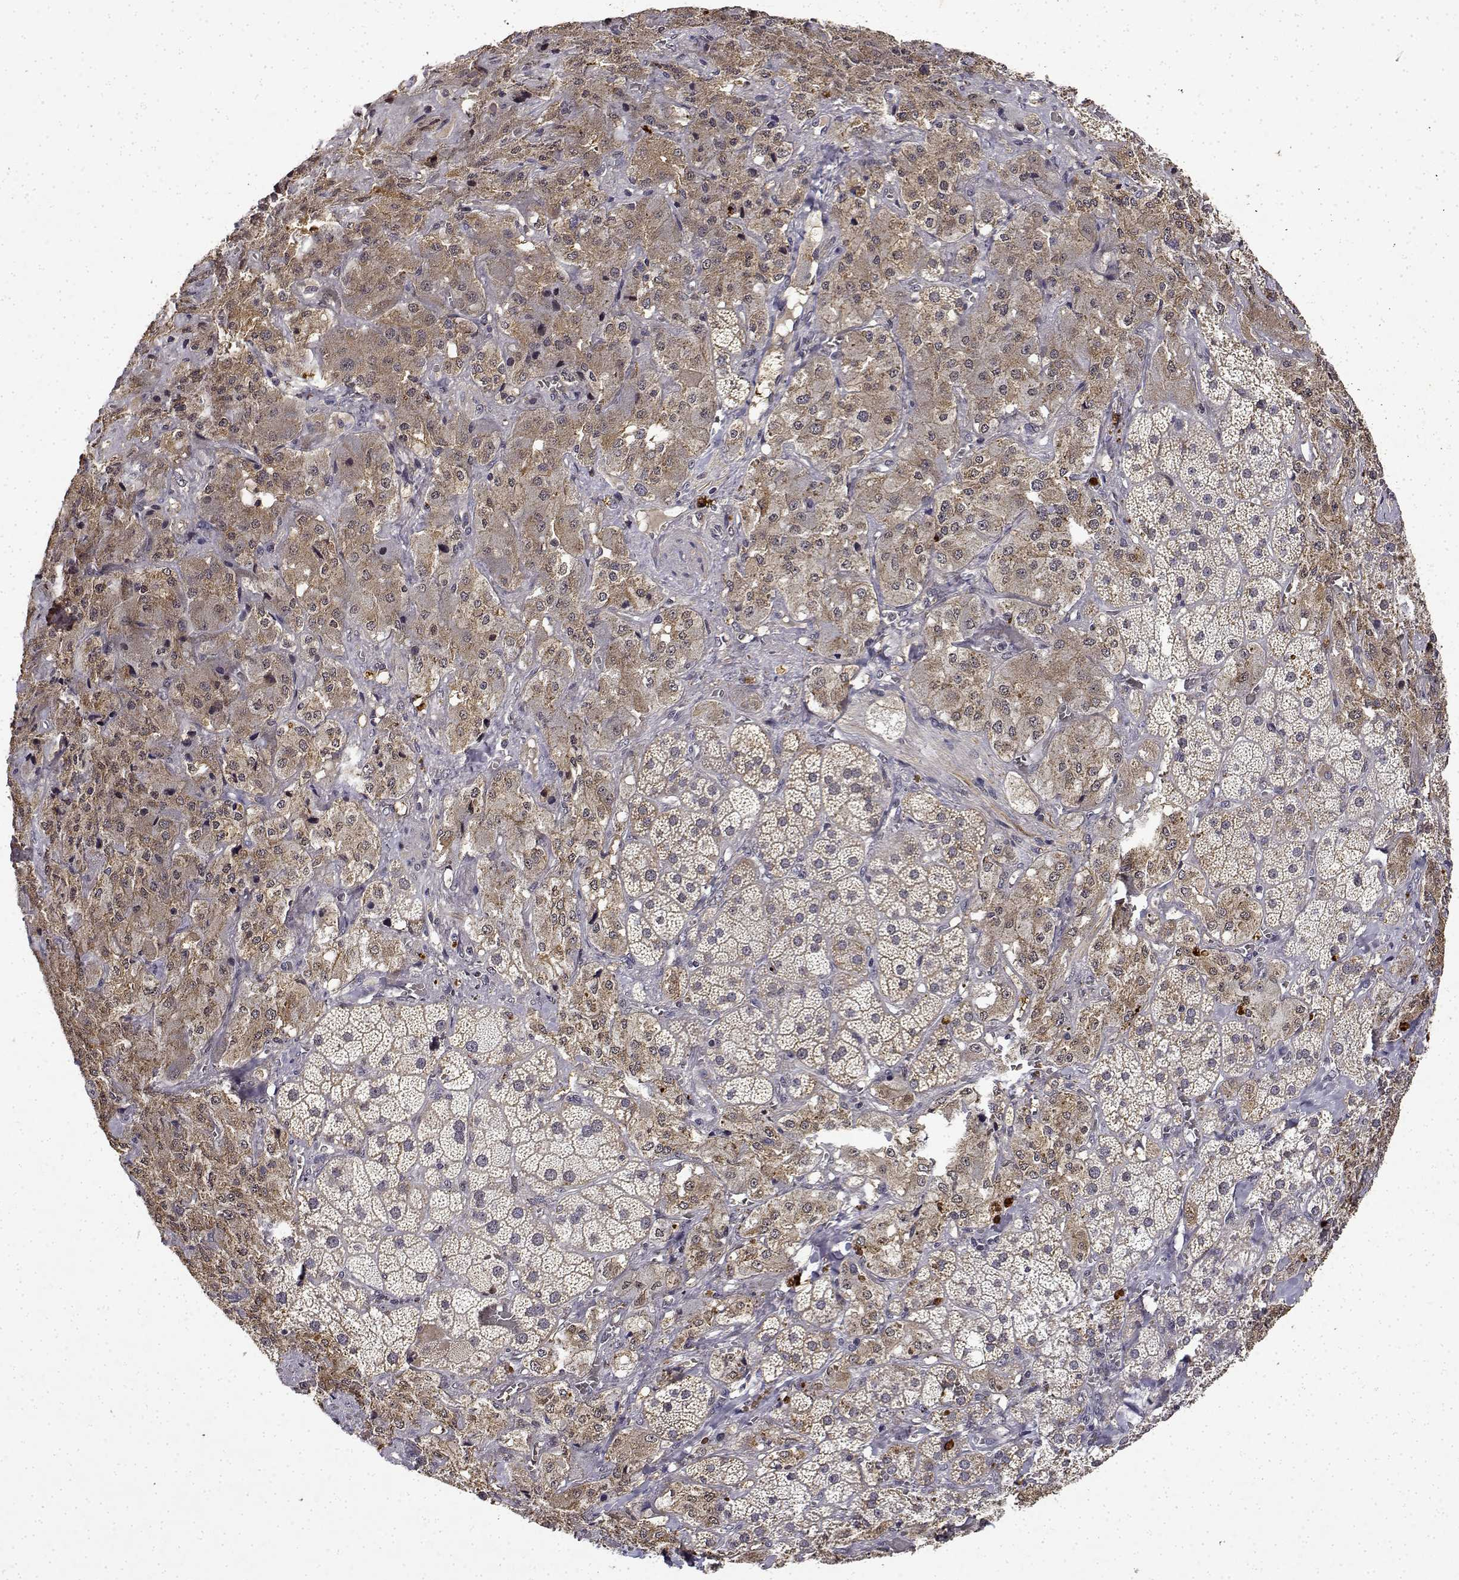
{"staining": {"intensity": "moderate", "quantity": "25%-75%", "location": "cytoplasmic/membranous"}, "tissue": "adrenal gland", "cell_type": "Glandular cells", "image_type": "normal", "snomed": [{"axis": "morphology", "description": "Normal tissue, NOS"}, {"axis": "topography", "description": "Adrenal gland"}], "caption": "Adrenal gland stained with immunohistochemistry displays moderate cytoplasmic/membranous positivity in about 25%-75% of glandular cells. (brown staining indicates protein expression, while blue staining denotes nuclei).", "gene": "BDNF", "patient": {"sex": "male", "age": 57}}